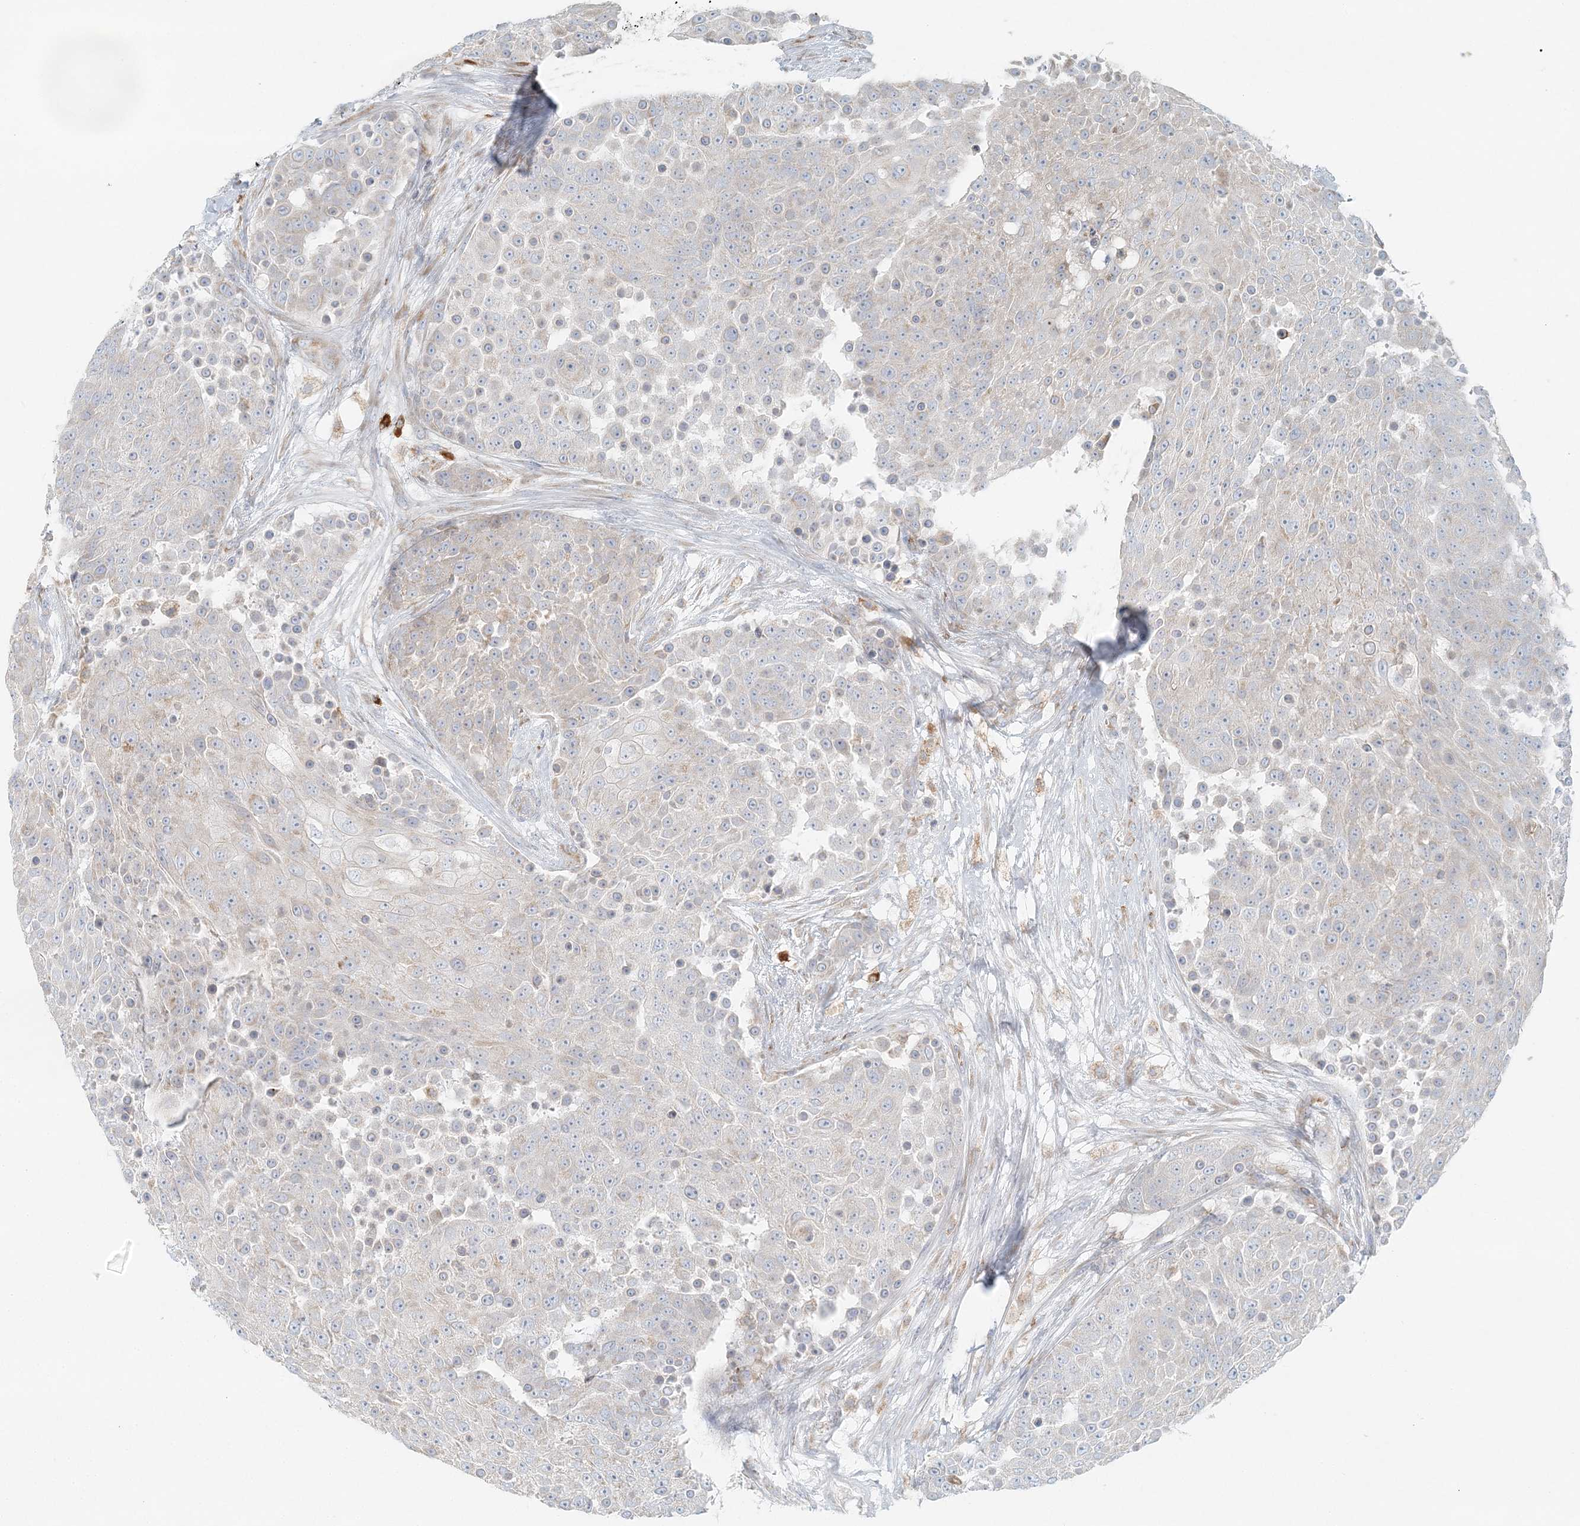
{"staining": {"intensity": "negative", "quantity": "none", "location": "none"}, "tissue": "urothelial cancer", "cell_type": "Tumor cells", "image_type": "cancer", "snomed": [{"axis": "morphology", "description": "Urothelial carcinoma, High grade"}, {"axis": "topography", "description": "Urinary bladder"}], "caption": "This is a micrograph of IHC staining of urothelial carcinoma (high-grade), which shows no staining in tumor cells.", "gene": "STK11IP", "patient": {"sex": "female", "age": 63}}